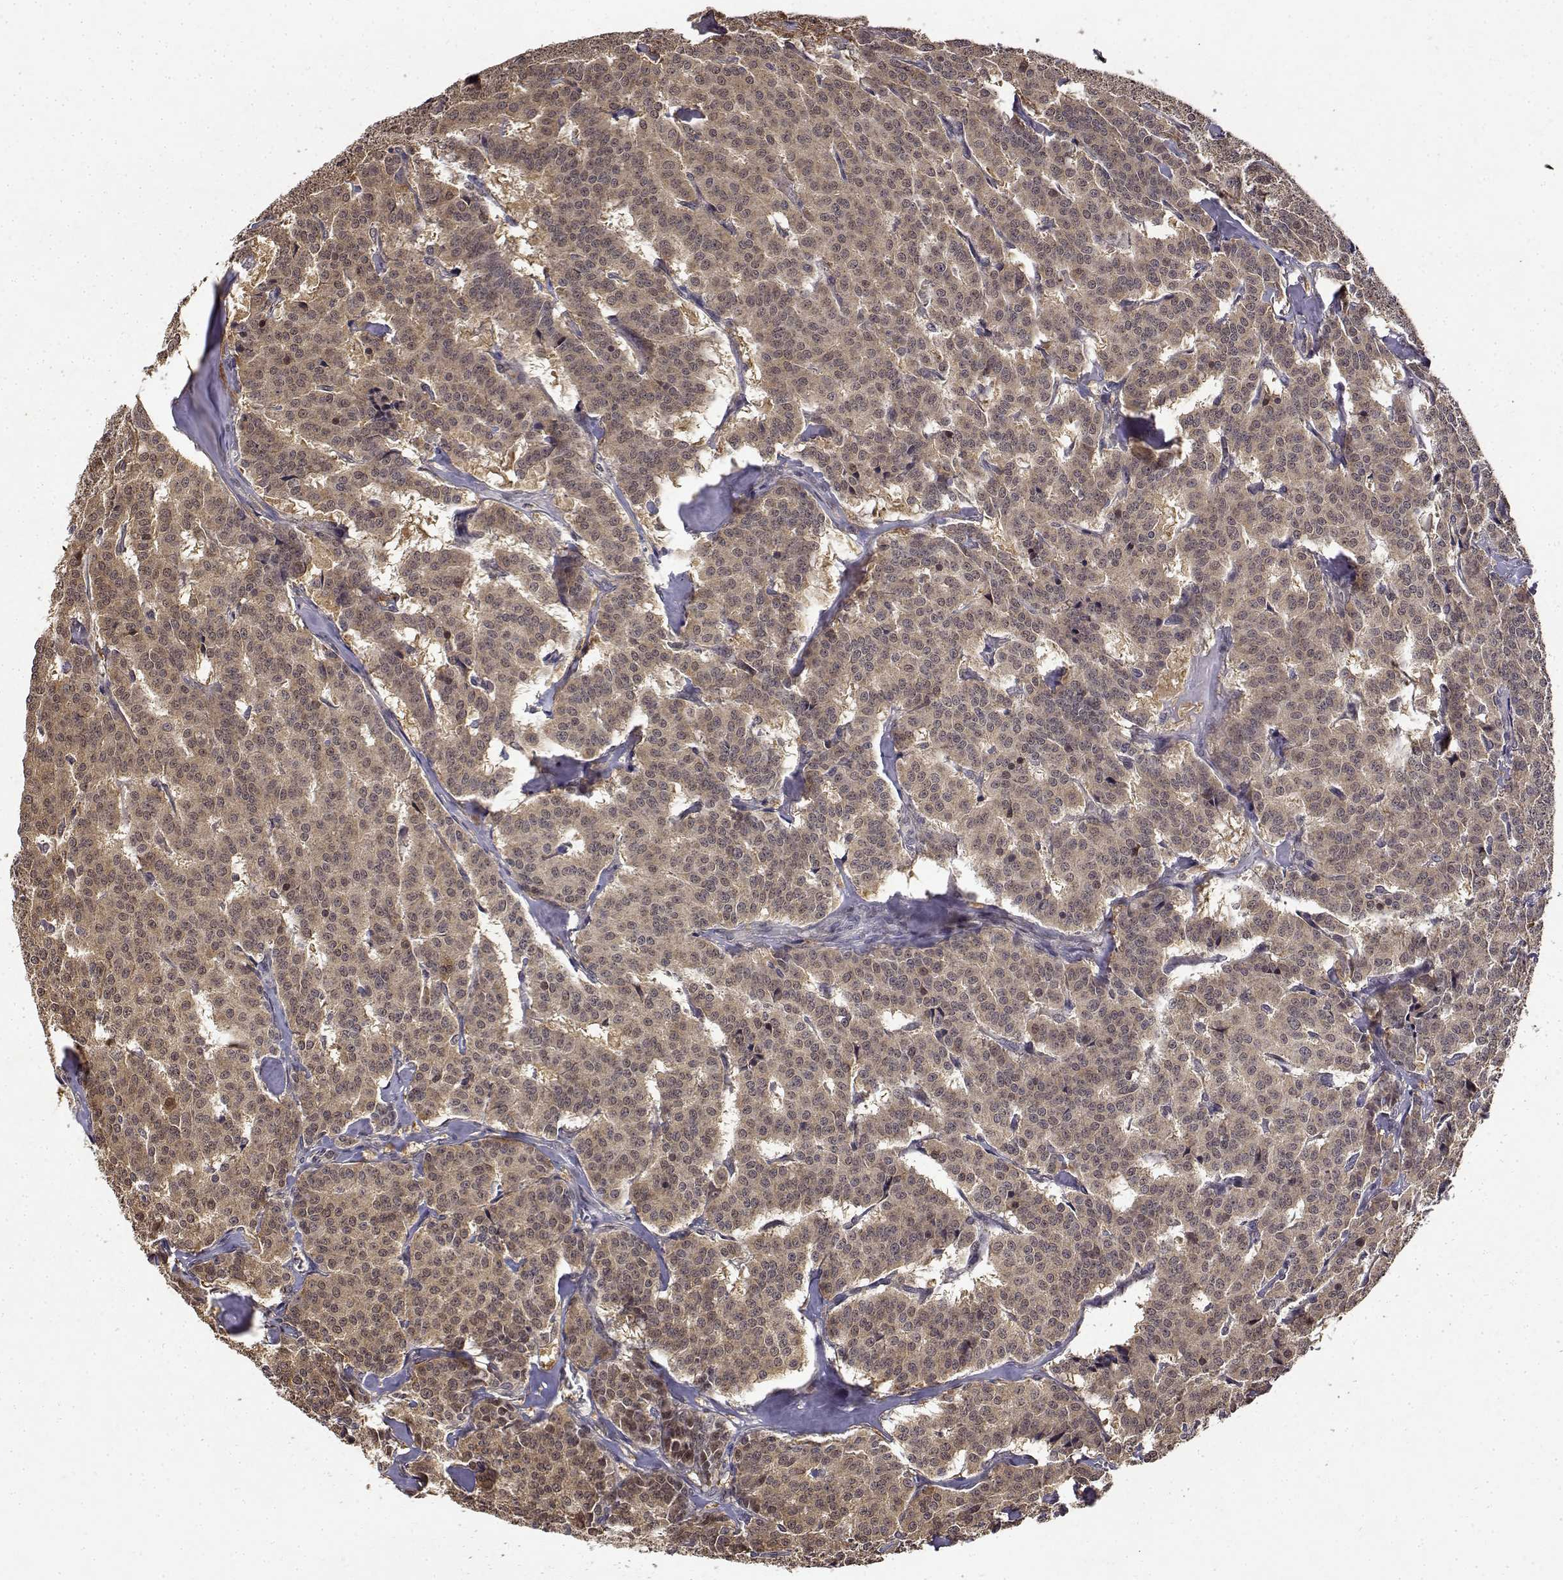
{"staining": {"intensity": "weak", "quantity": ">75%", "location": "cytoplasmic/membranous"}, "tissue": "carcinoid", "cell_type": "Tumor cells", "image_type": "cancer", "snomed": [{"axis": "morphology", "description": "Normal tissue, NOS"}, {"axis": "morphology", "description": "Carcinoid, malignant, NOS"}, {"axis": "topography", "description": "Lung"}], "caption": "The image displays staining of malignant carcinoid, revealing weak cytoplasmic/membranous protein expression (brown color) within tumor cells.", "gene": "BDNF", "patient": {"sex": "female", "age": 46}}